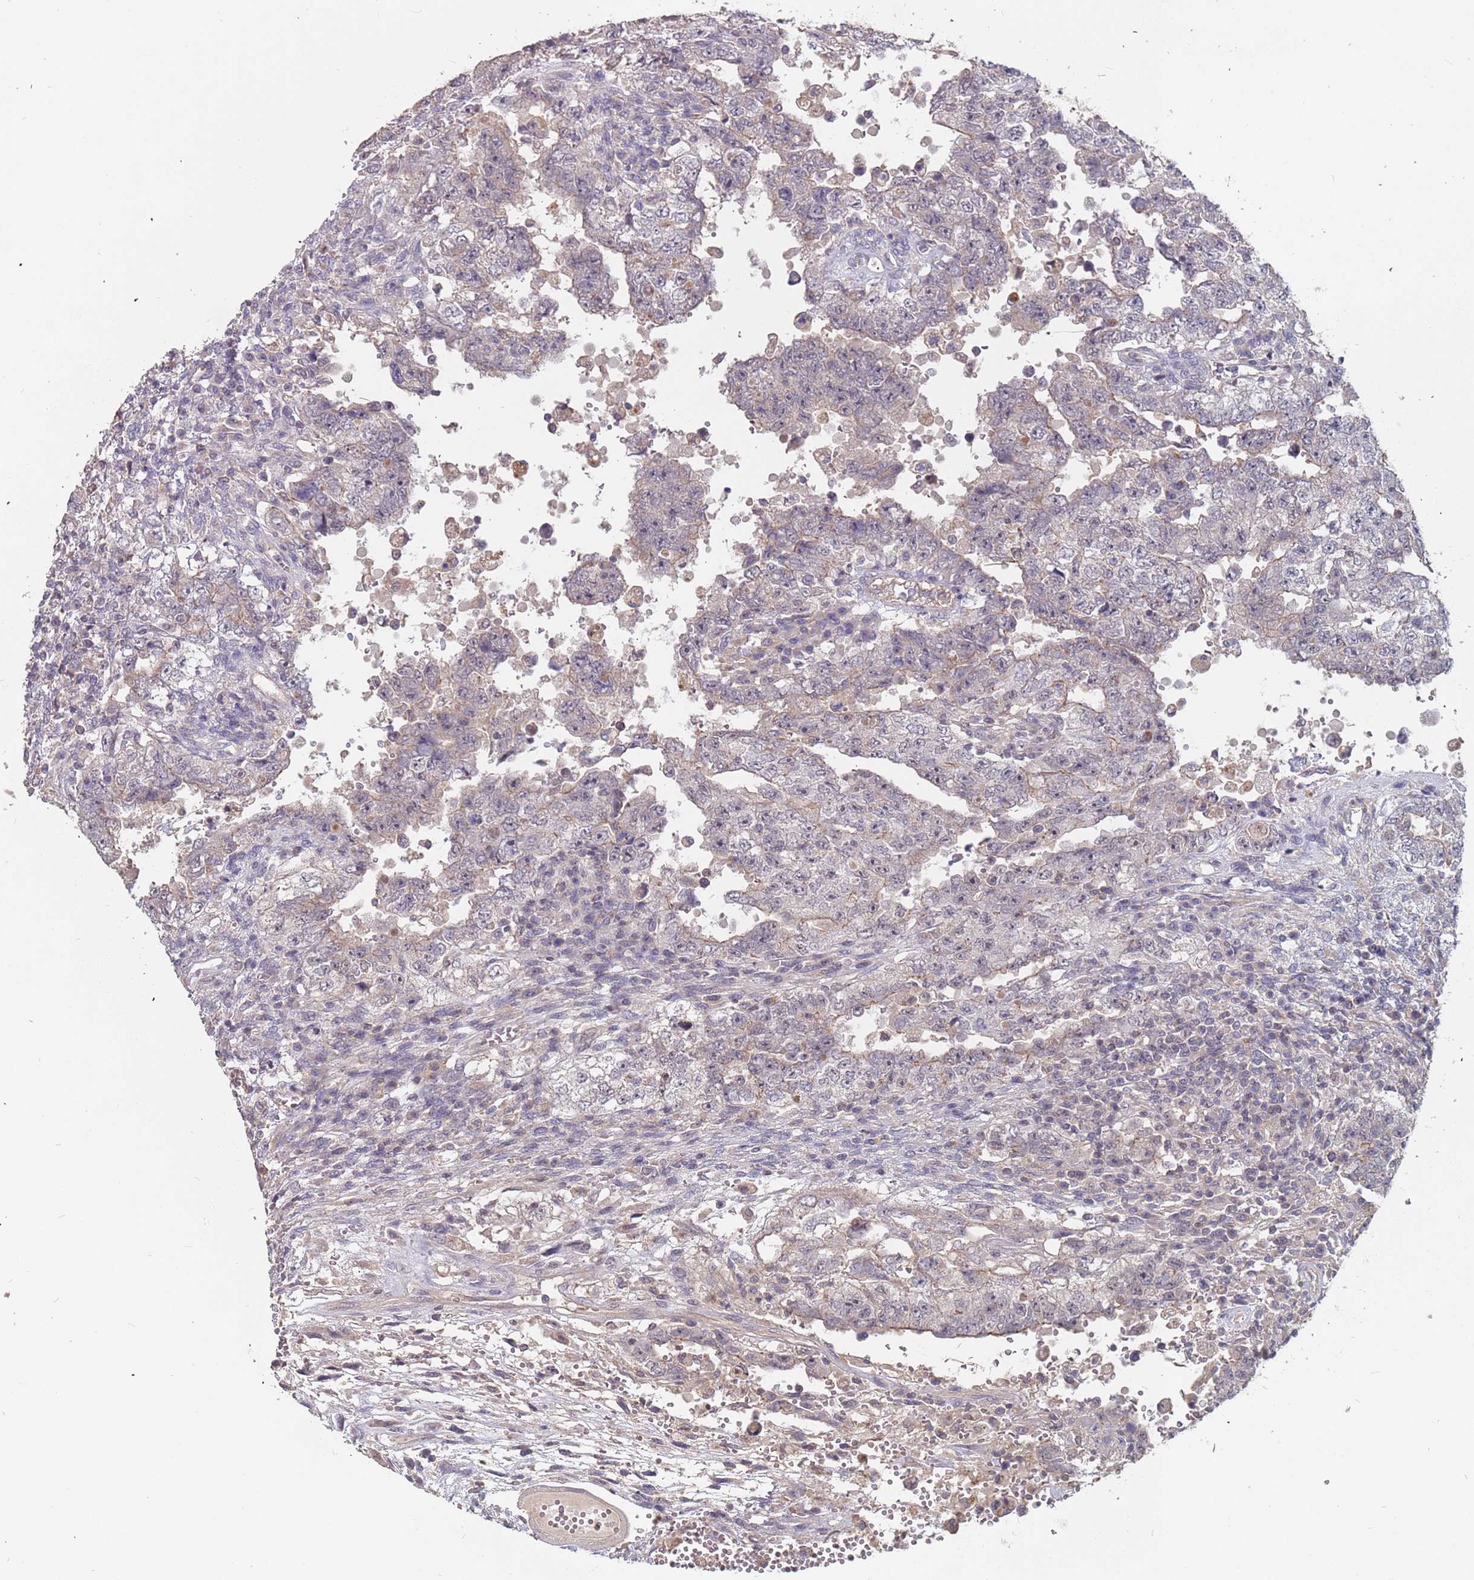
{"staining": {"intensity": "negative", "quantity": "none", "location": "none"}, "tissue": "testis cancer", "cell_type": "Tumor cells", "image_type": "cancer", "snomed": [{"axis": "morphology", "description": "Carcinoma, Embryonal, NOS"}, {"axis": "topography", "description": "Testis"}], "caption": "Testis cancer was stained to show a protein in brown. There is no significant positivity in tumor cells.", "gene": "TCEANC2", "patient": {"sex": "male", "age": 26}}